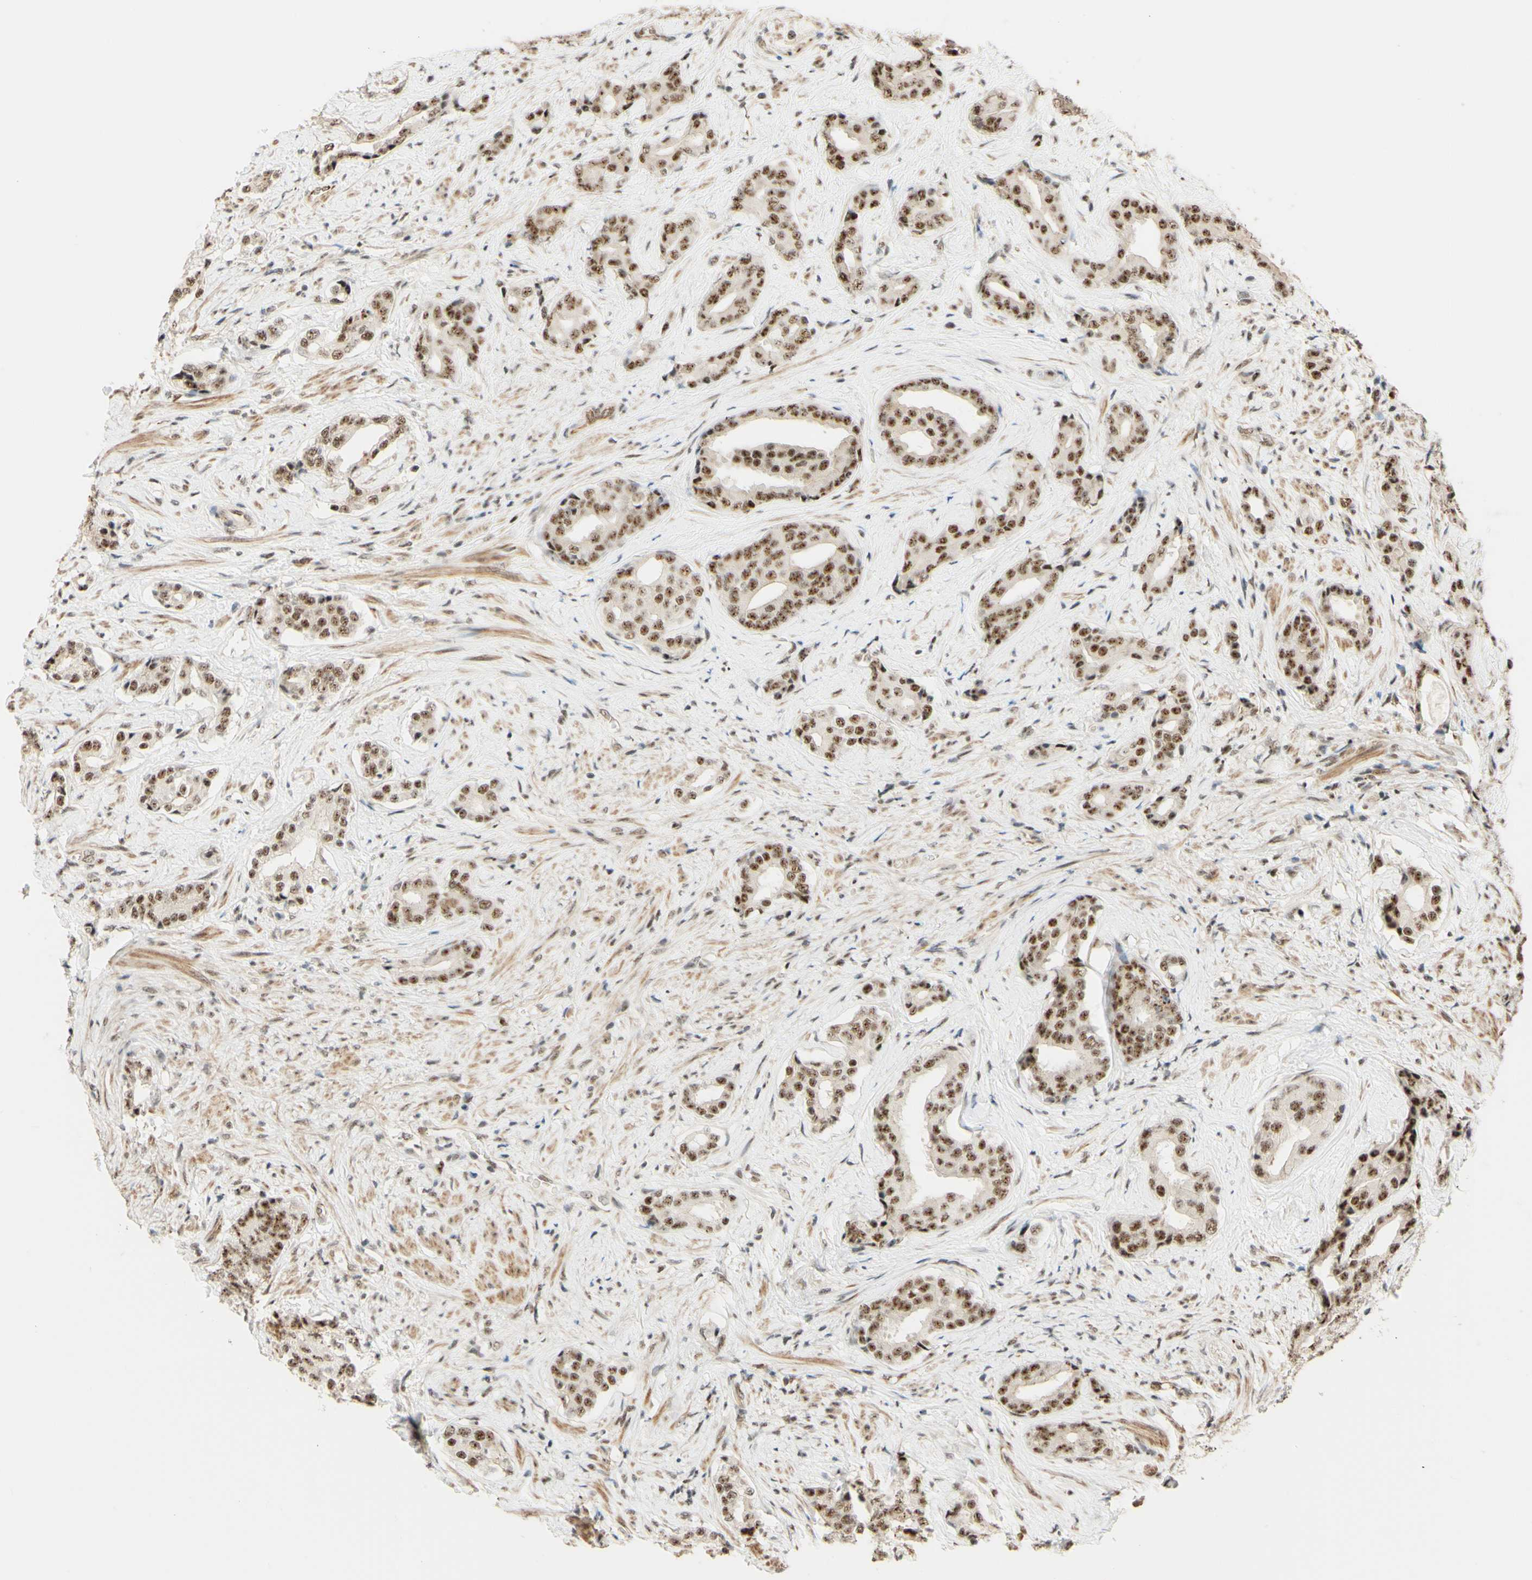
{"staining": {"intensity": "moderate", "quantity": ">75%", "location": "nuclear"}, "tissue": "prostate cancer", "cell_type": "Tumor cells", "image_type": "cancer", "snomed": [{"axis": "morphology", "description": "Adenocarcinoma, High grade"}, {"axis": "topography", "description": "Prostate"}], "caption": "IHC (DAB (3,3'-diaminobenzidine)) staining of prostate cancer shows moderate nuclear protein staining in approximately >75% of tumor cells.", "gene": "SAP18", "patient": {"sex": "male", "age": 71}}